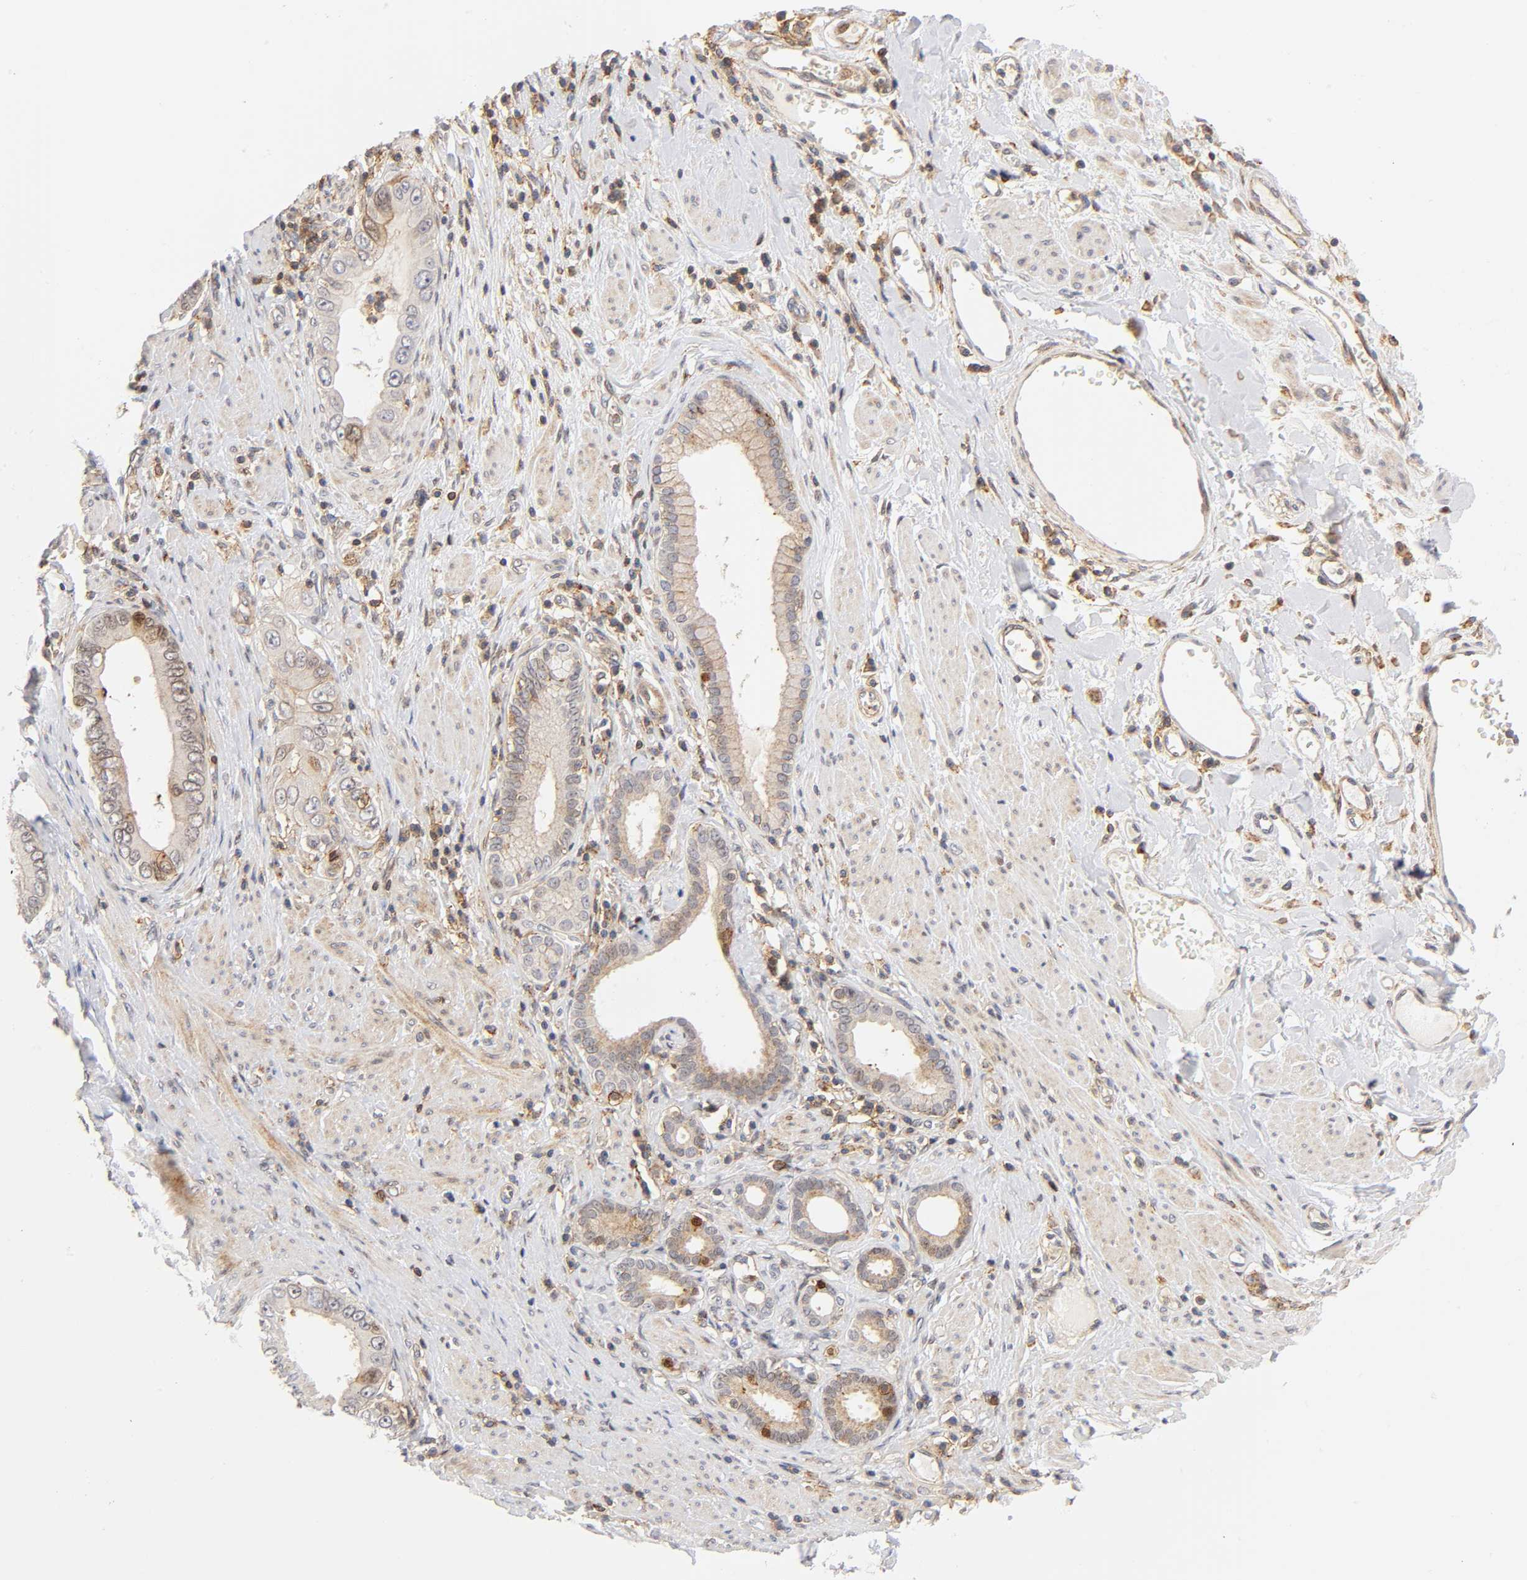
{"staining": {"intensity": "moderate", "quantity": "25%-75%", "location": "cytoplasmic/membranous"}, "tissue": "pancreatic cancer", "cell_type": "Tumor cells", "image_type": "cancer", "snomed": [{"axis": "morphology", "description": "Normal tissue, NOS"}, {"axis": "topography", "description": "Lymph node"}], "caption": "Pancreatic cancer stained with immunohistochemistry reveals moderate cytoplasmic/membranous expression in about 25%-75% of tumor cells. (brown staining indicates protein expression, while blue staining denotes nuclei).", "gene": "ANXA7", "patient": {"sex": "male", "age": 50}}